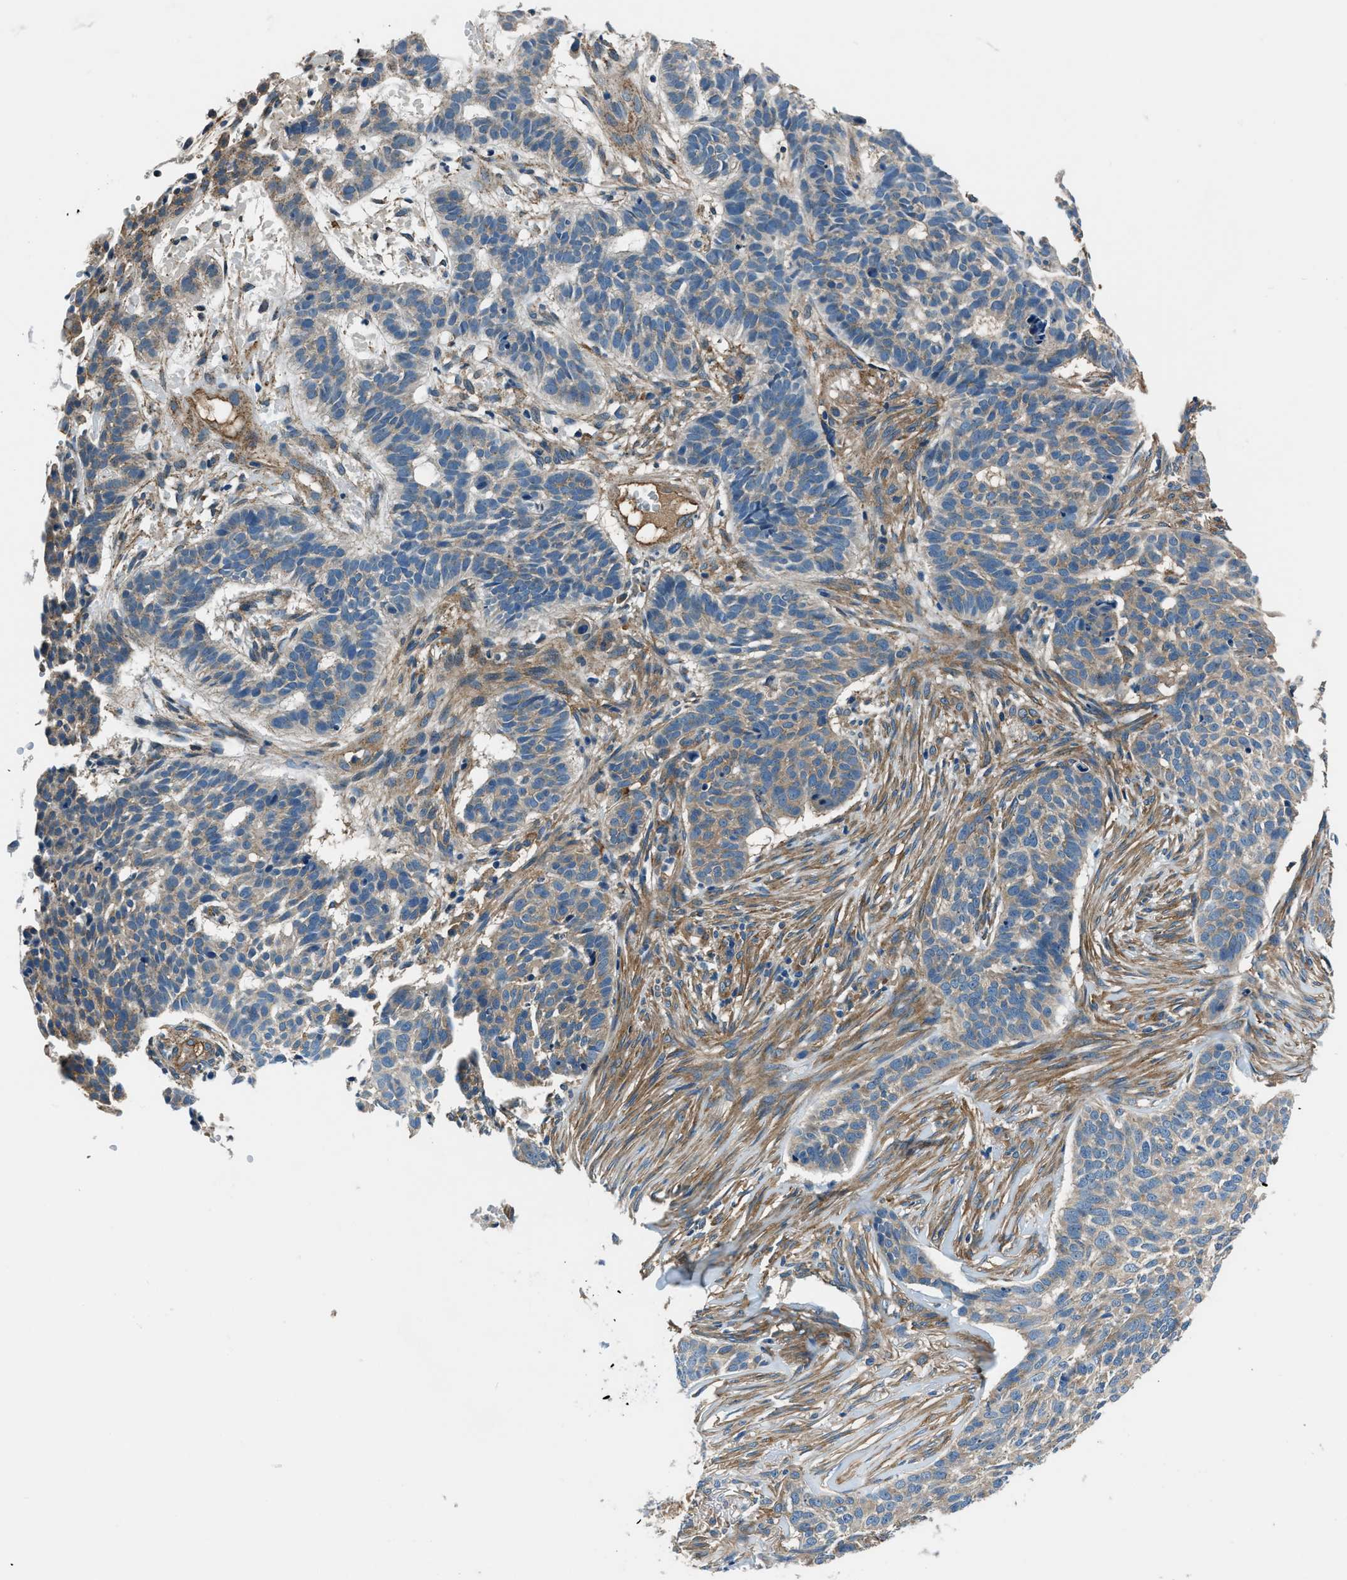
{"staining": {"intensity": "weak", "quantity": "25%-75%", "location": "cytoplasmic/membranous"}, "tissue": "skin cancer", "cell_type": "Tumor cells", "image_type": "cancer", "snomed": [{"axis": "morphology", "description": "Basal cell carcinoma"}, {"axis": "topography", "description": "Skin"}], "caption": "Tumor cells demonstrate weak cytoplasmic/membranous expression in about 25%-75% of cells in skin basal cell carcinoma.", "gene": "EEA1", "patient": {"sex": "male", "age": 85}}